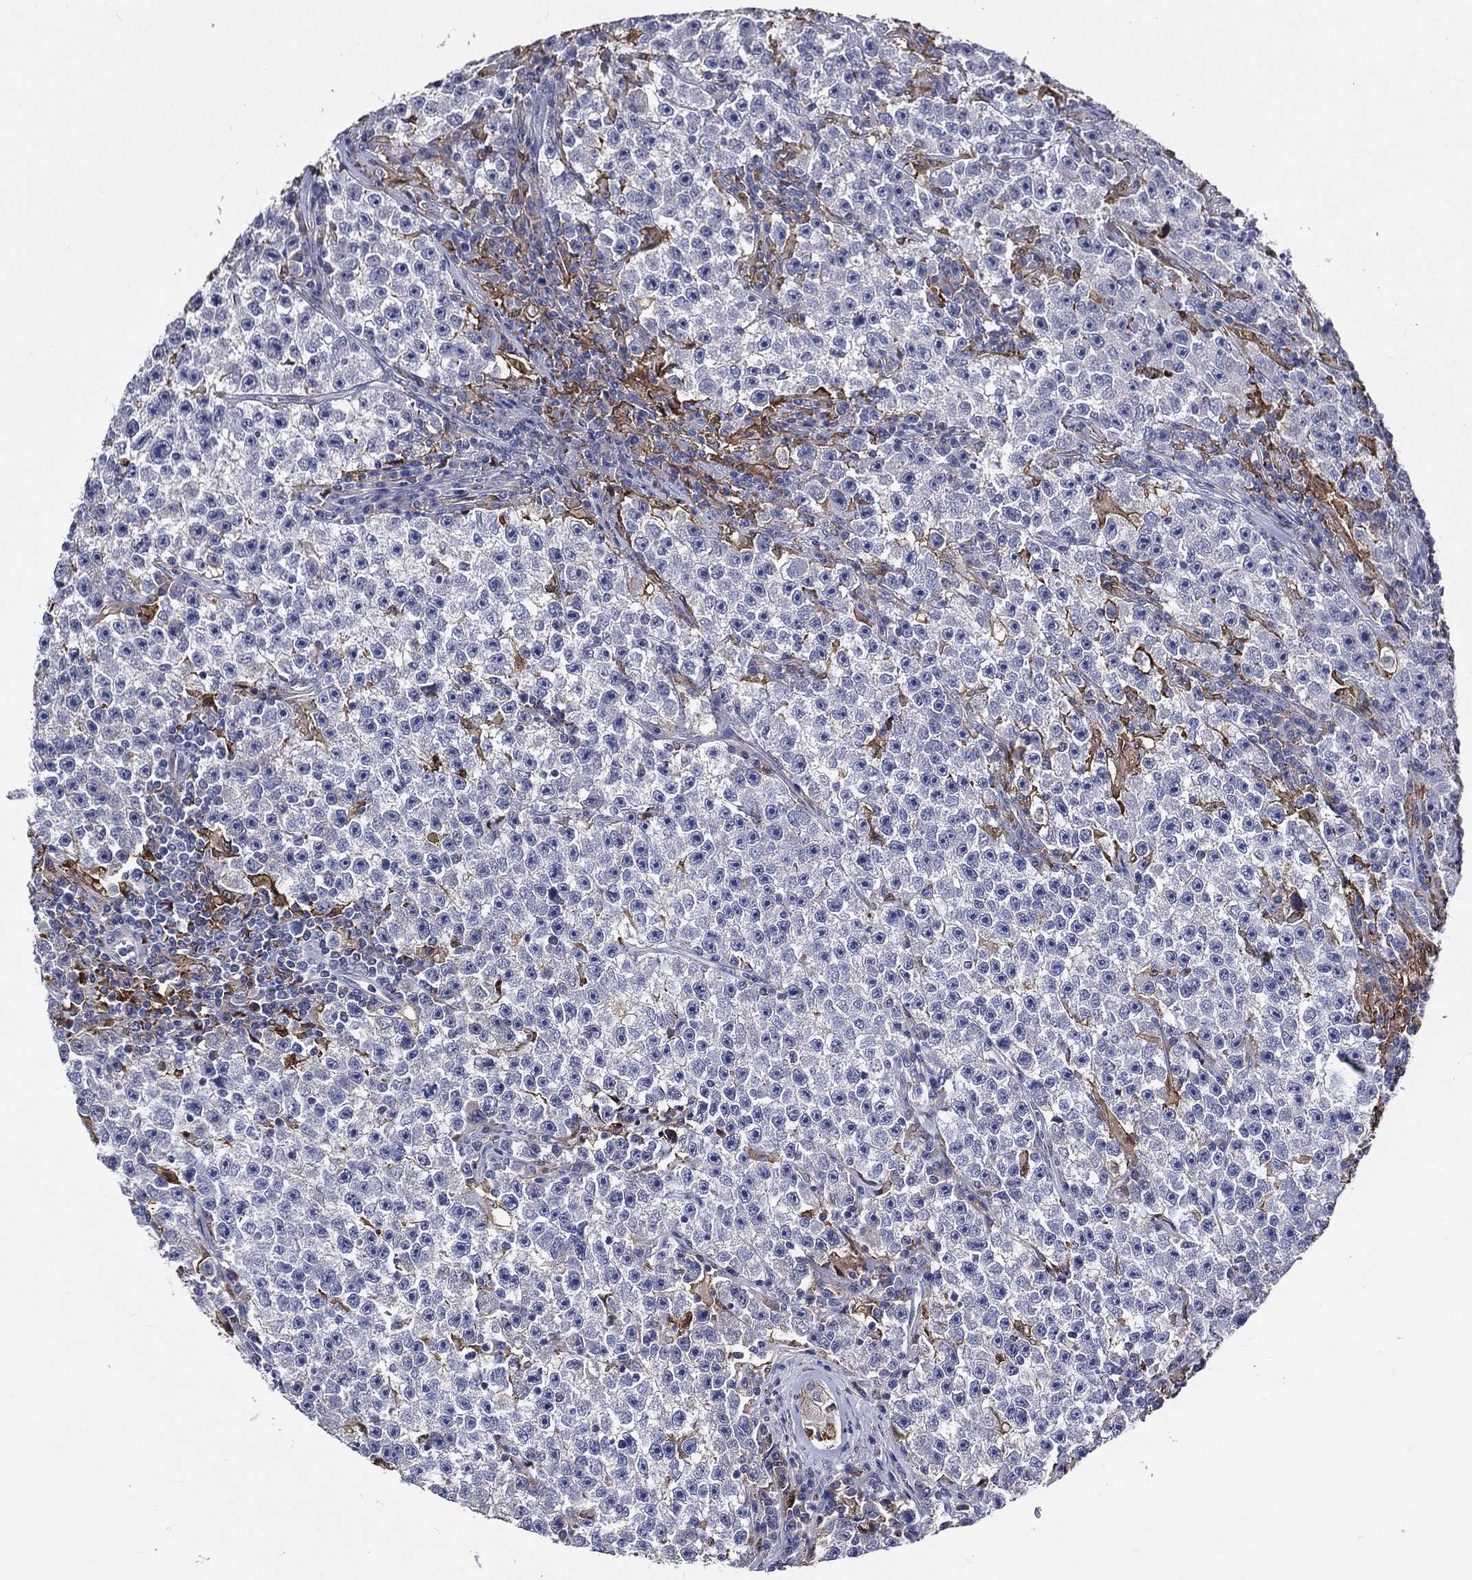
{"staining": {"intensity": "negative", "quantity": "none", "location": "none"}, "tissue": "testis cancer", "cell_type": "Tumor cells", "image_type": "cancer", "snomed": [{"axis": "morphology", "description": "Seminoma, NOS"}, {"axis": "topography", "description": "Testis"}], "caption": "The histopathology image exhibits no staining of tumor cells in seminoma (testis).", "gene": "GPR171", "patient": {"sex": "male", "age": 22}}